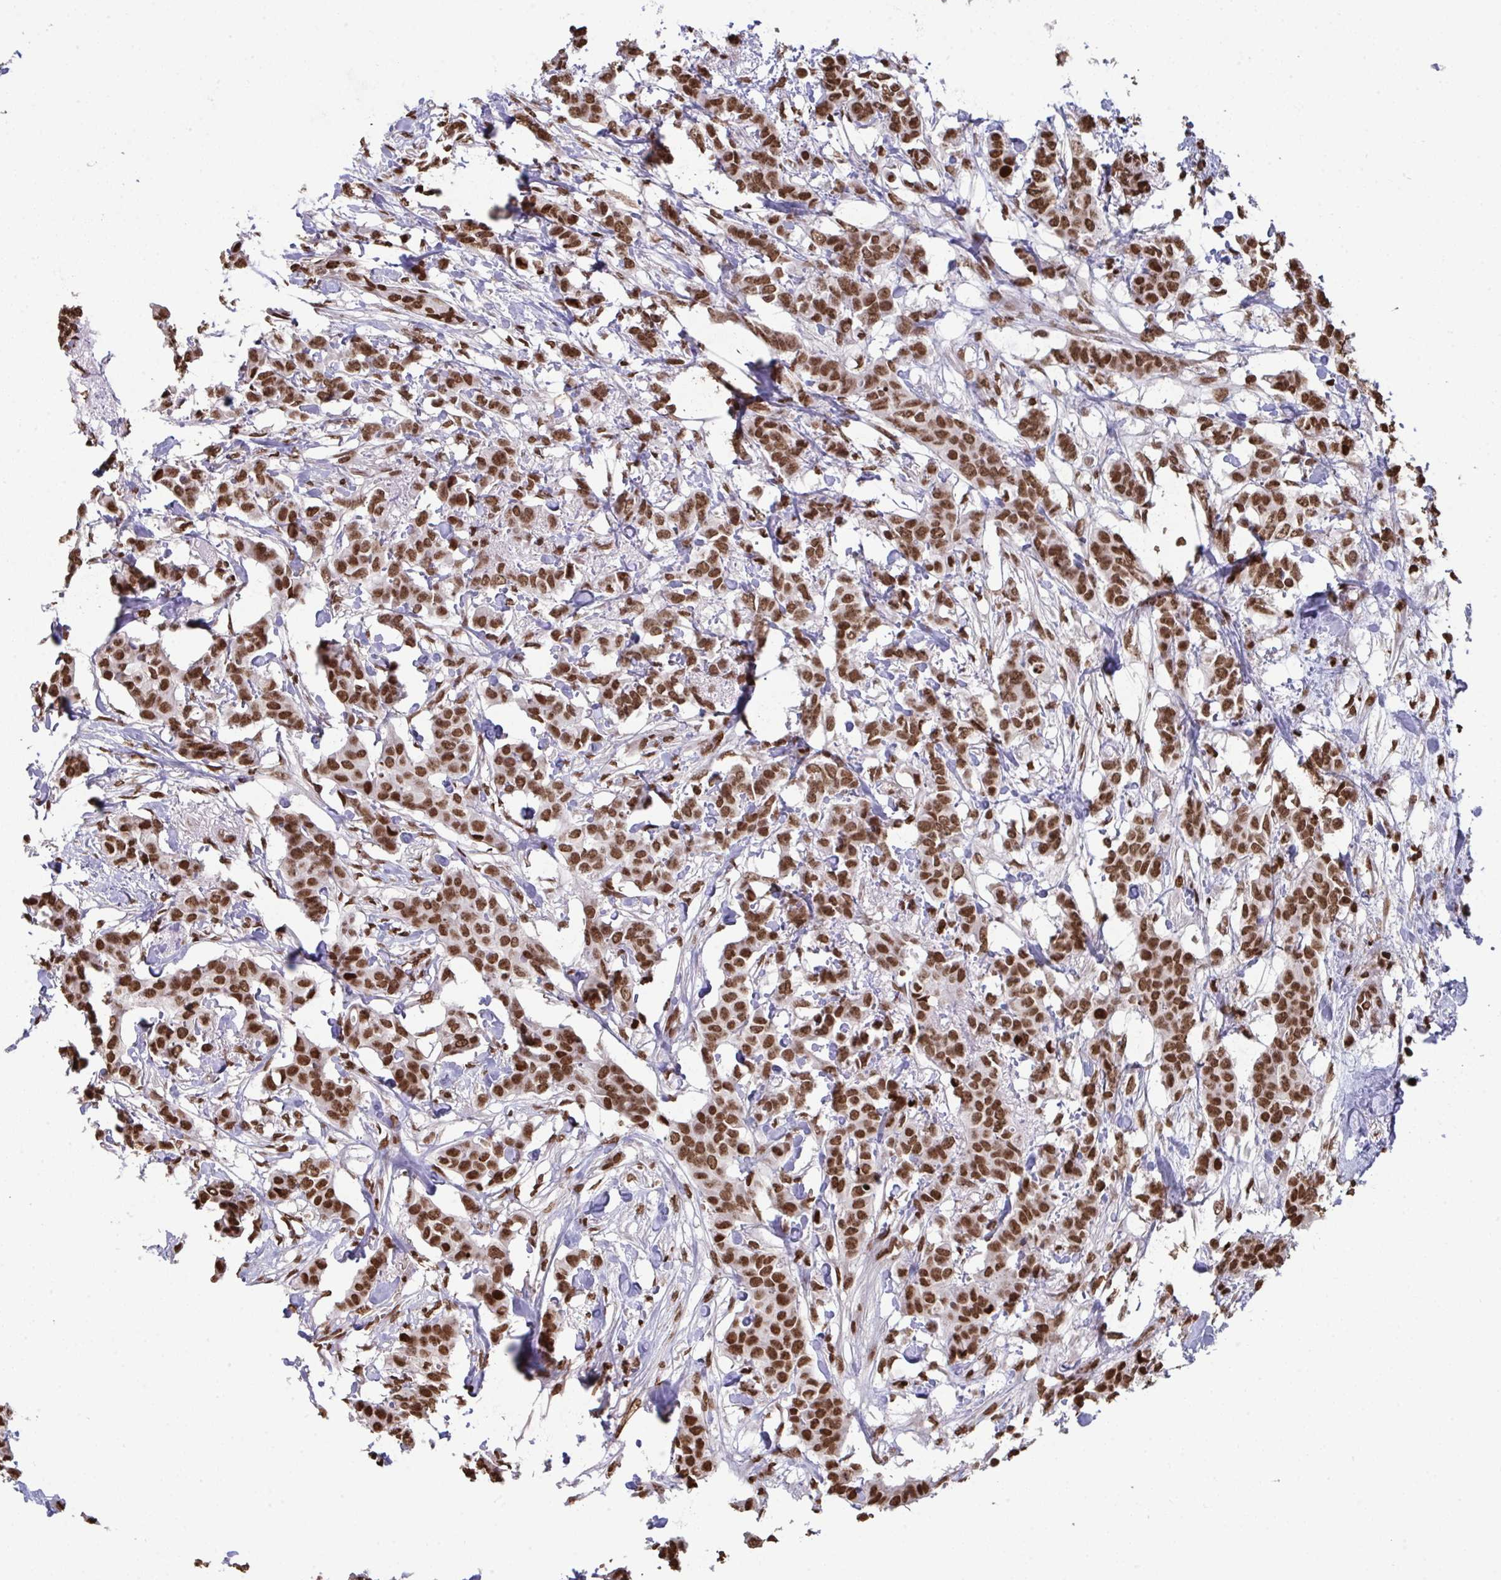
{"staining": {"intensity": "strong", "quantity": ">75%", "location": "nuclear"}, "tissue": "breast cancer", "cell_type": "Tumor cells", "image_type": "cancer", "snomed": [{"axis": "morphology", "description": "Duct carcinoma"}, {"axis": "topography", "description": "Breast"}], "caption": "High-magnification brightfield microscopy of breast cancer (intraductal carcinoma) stained with DAB (brown) and counterstained with hematoxylin (blue). tumor cells exhibit strong nuclear expression is seen in approximately>75% of cells. (DAB (3,3'-diaminobenzidine) IHC with brightfield microscopy, high magnification).", "gene": "NIP7", "patient": {"sex": "female", "age": 62}}